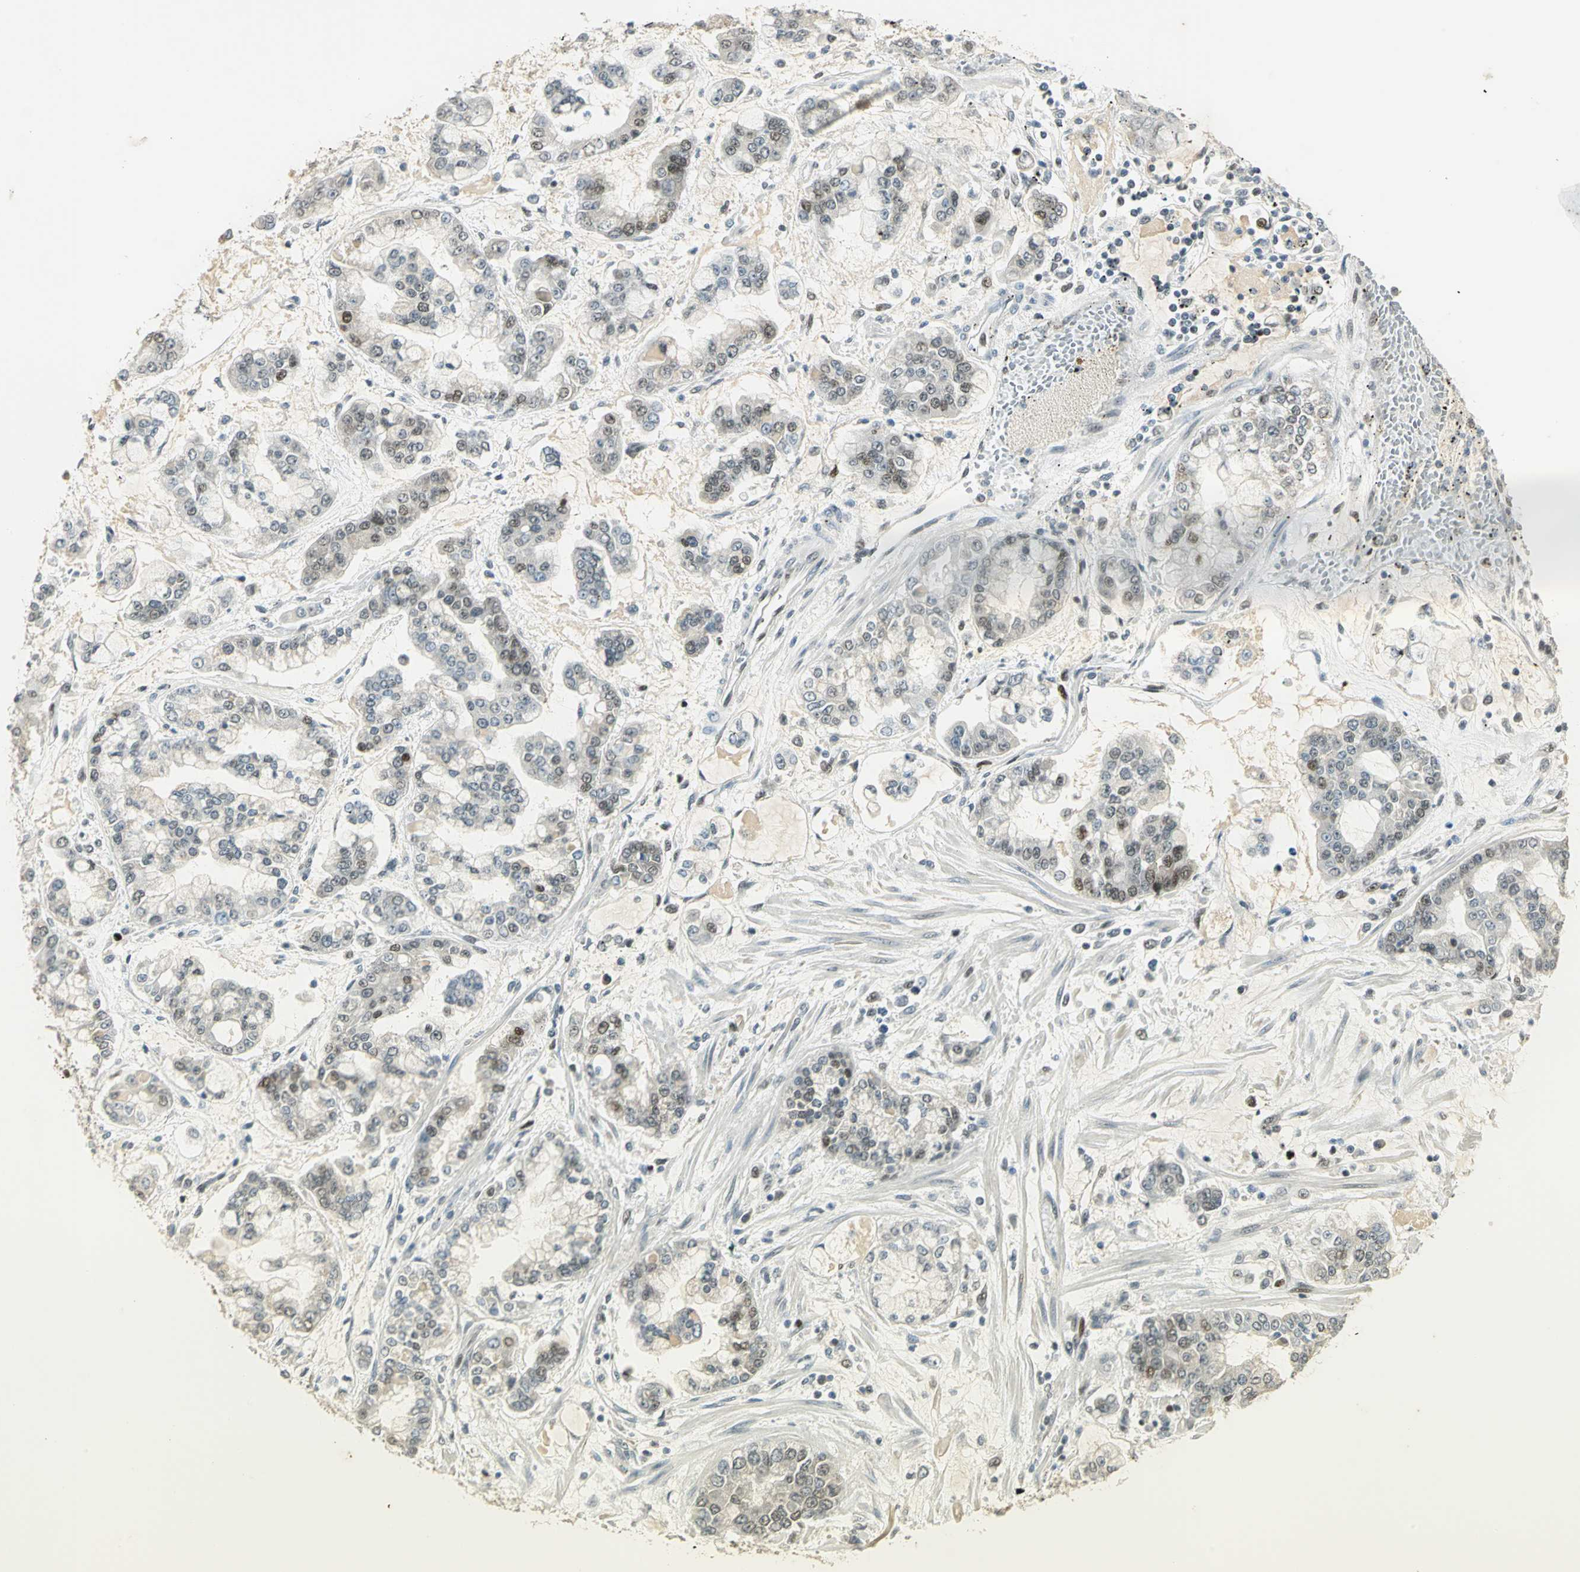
{"staining": {"intensity": "moderate", "quantity": "<25%", "location": "nuclear"}, "tissue": "stomach cancer", "cell_type": "Tumor cells", "image_type": "cancer", "snomed": [{"axis": "morphology", "description": "Normal tissue, NOS"}, {"axis": "morphology", "description": "Adenocarcinoma, NOS"}, {"axis": "topography", "description": "Stomach, upper"}, {"axis": "topography", "description": "Stomach"}], "caption": "A low amount of moderate nuclear expression is appreciated in about <25% of tumor cells in adenocarcinoma (stomach) tissue. The protein is stained brown, and the nuclei are stained in blue (DAB IHC with brightfield microscopy, high magnification).", "gene": "AK6", "patient": {"sex": "male", "age": 76}}